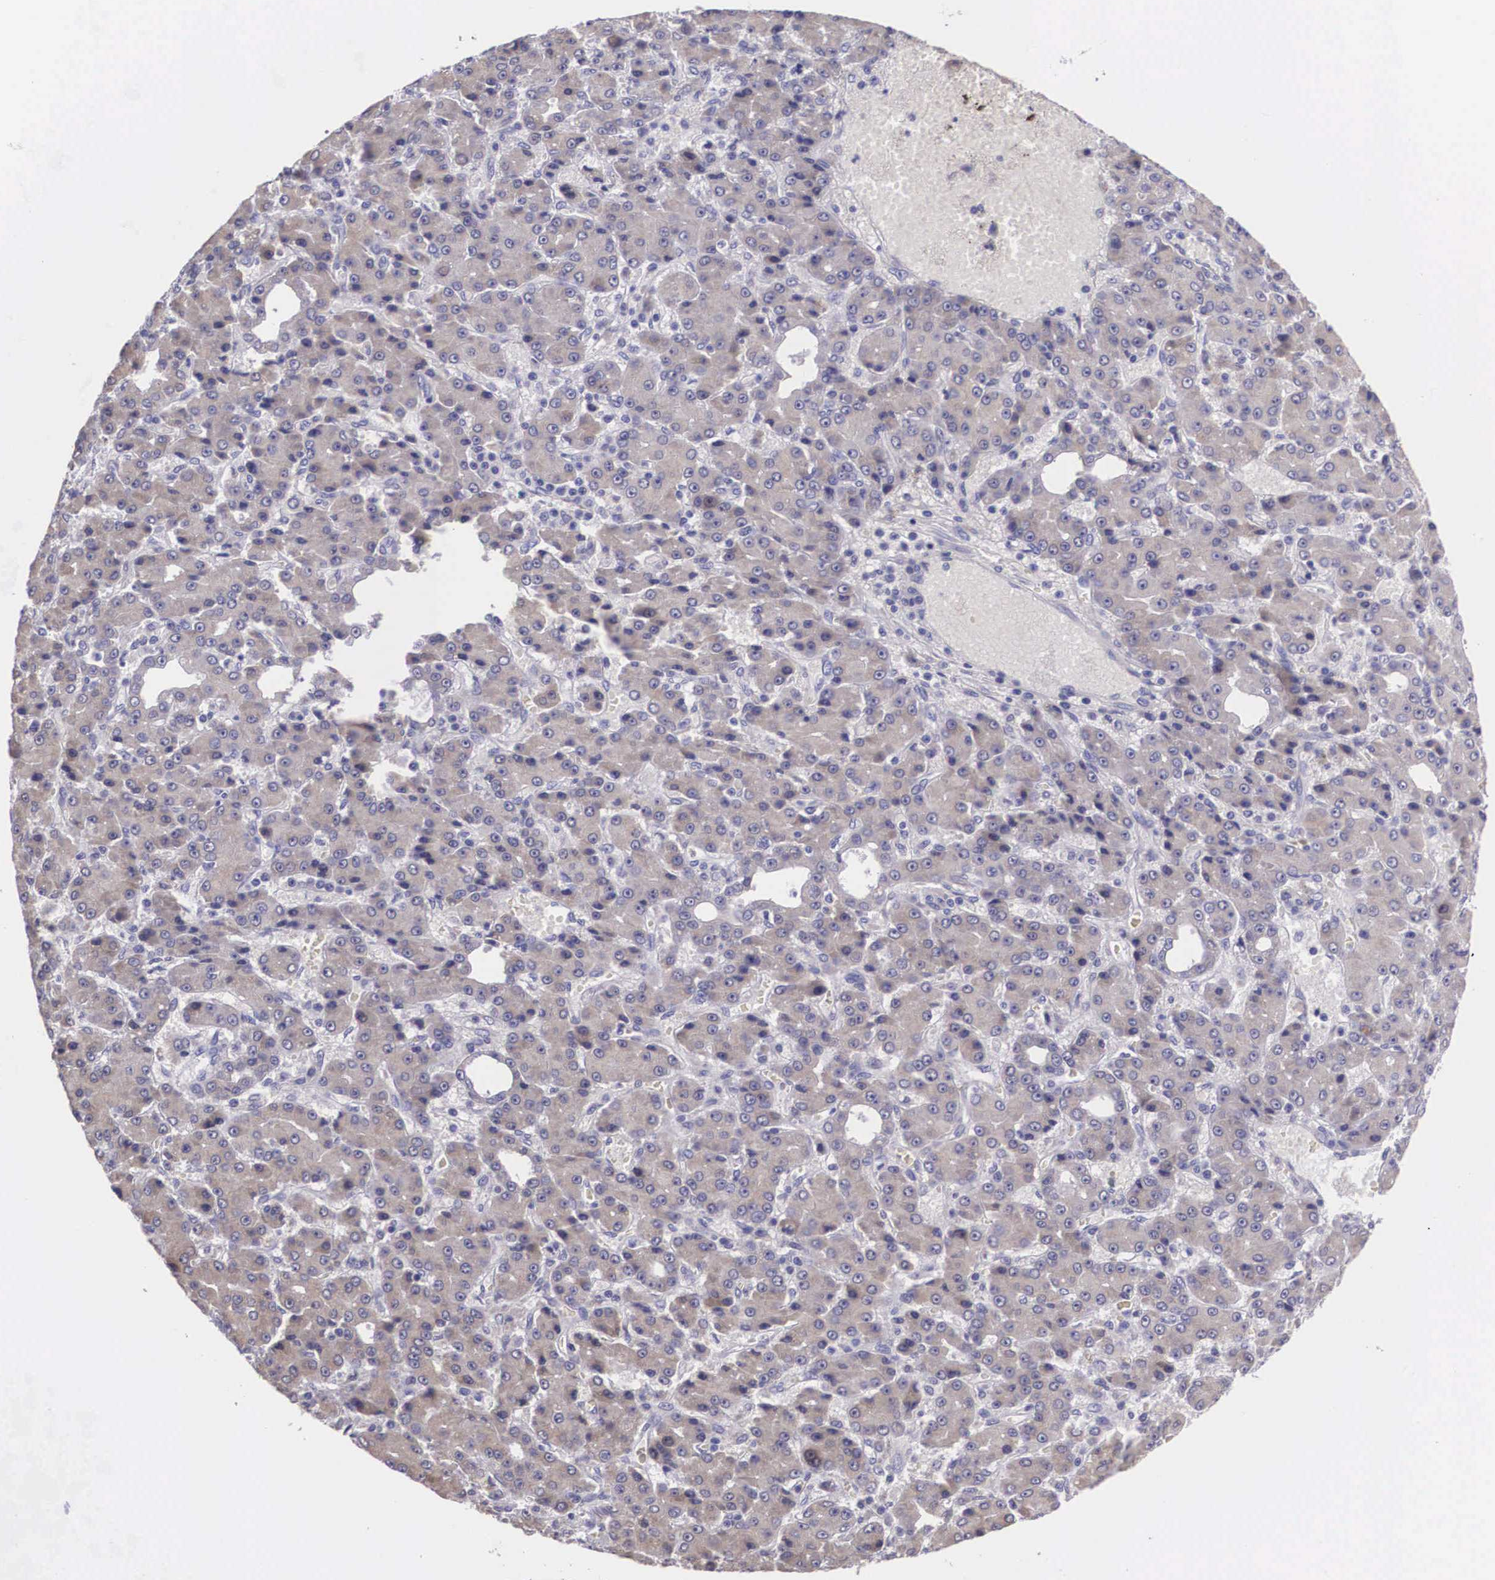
{"staining": {"intensity": "negative", "quantity": "none", "location": "none"}, "tissue": "liver cancer", "cell_type": "Tumor cells", "image_type": "cancer", "snomed": [{"axis": "morphology", "description": "Carcinoma, Hepatocellular, NOS"}, {"axis": "topography", "description": "Liver"}], "caption": "High power microscopy histopathology image of an immunohistochemistry micrograph of liver cancer (hepatocellular carcinoma), revealing no significant positivity in tumor cells.", "gene": "ARG2", "patient": {"sex": "male", "age": 69}}